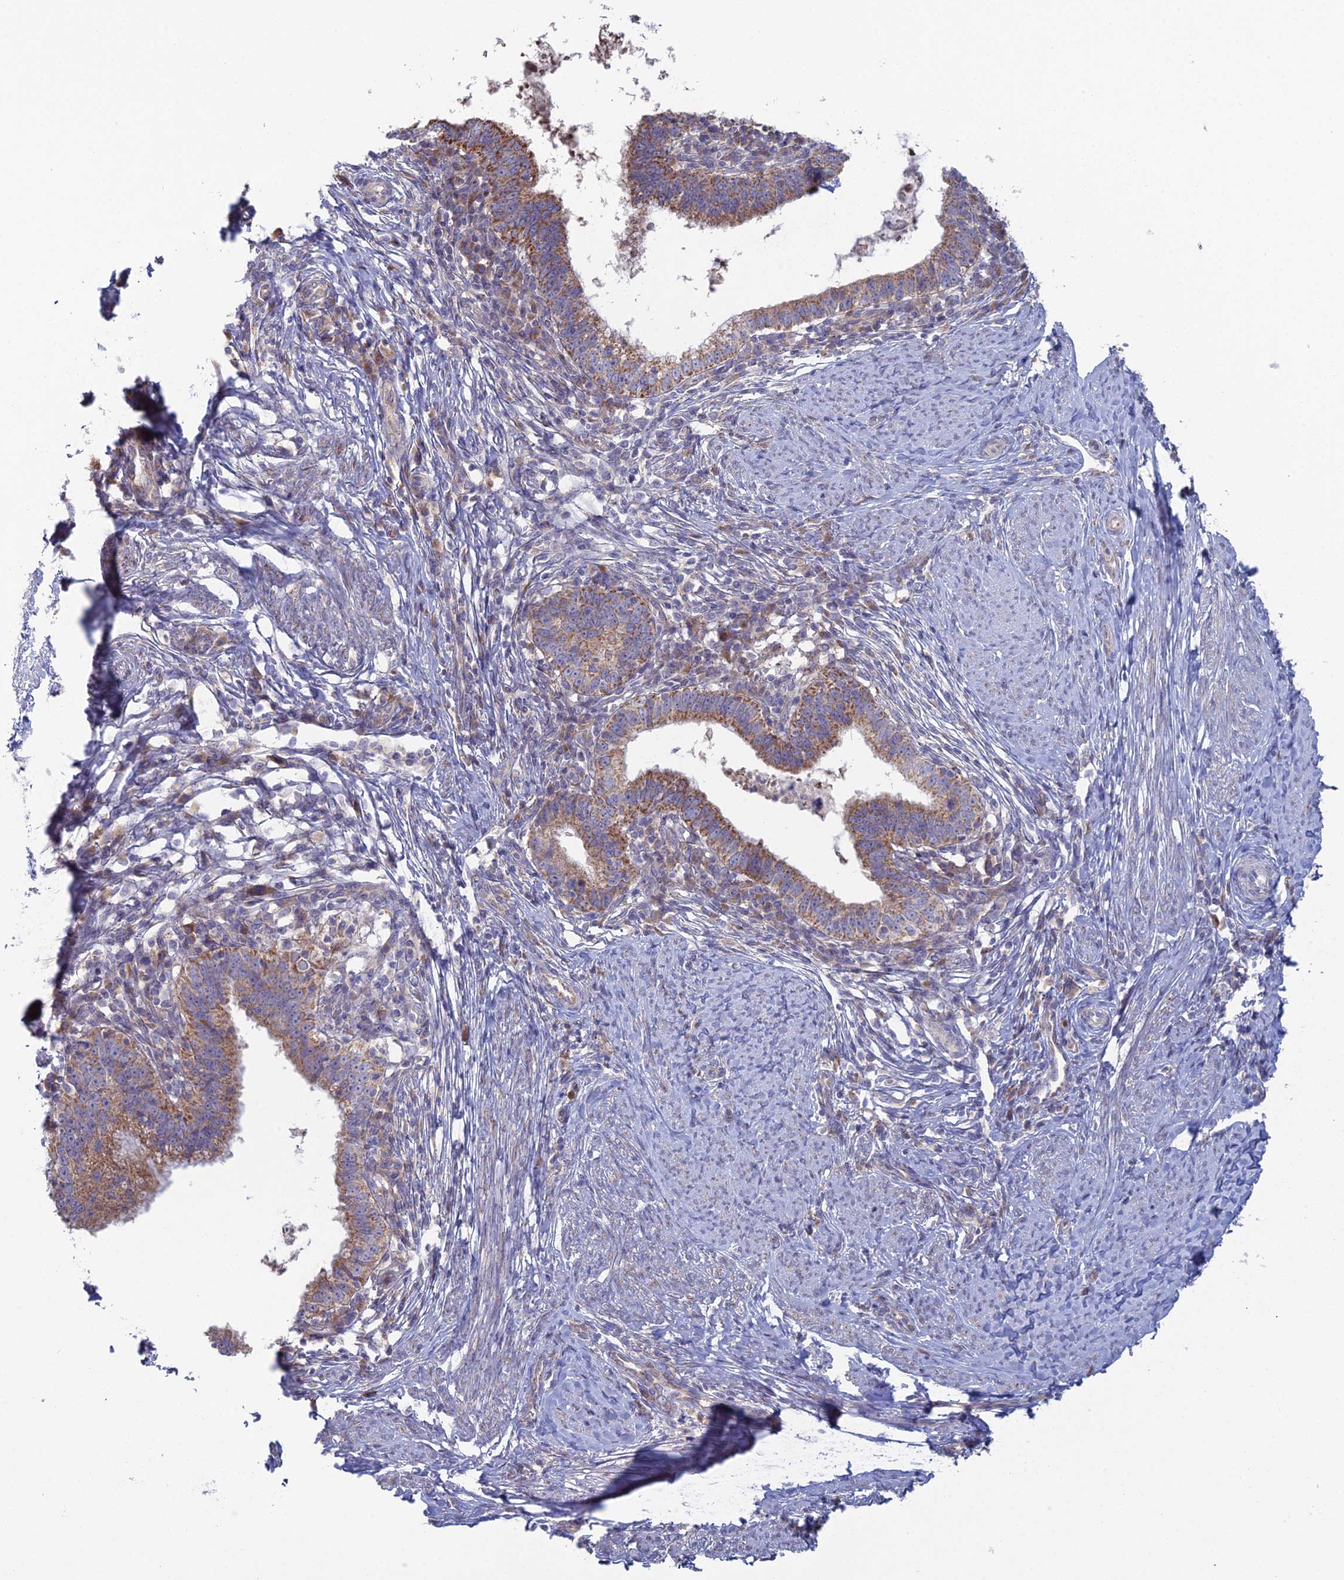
{"staining": {"intensity": "moderate", "quantity": ">75%", "location": "cytoplasmic/membranous"}, "tissue": "cervical cancer", "cell_type": "Tumor cells", "image_type": "cancer", "snomed": [{"axis": "morphology", "description": "Adenocarcinoma, NOS"}, {"axis": "topography", "description": "Cervix"}], "caption": "Moderate cytoplasmic/membranous staining is seen in approximately >75% of tumor cells in adenocarcinoma (cervical). (DAB (3,3'-diaminobenzidine) IHC with brightfield microscopy, high magnification).", "gene": "ARL16", "patient": {"sex": "female", "age": 36}}